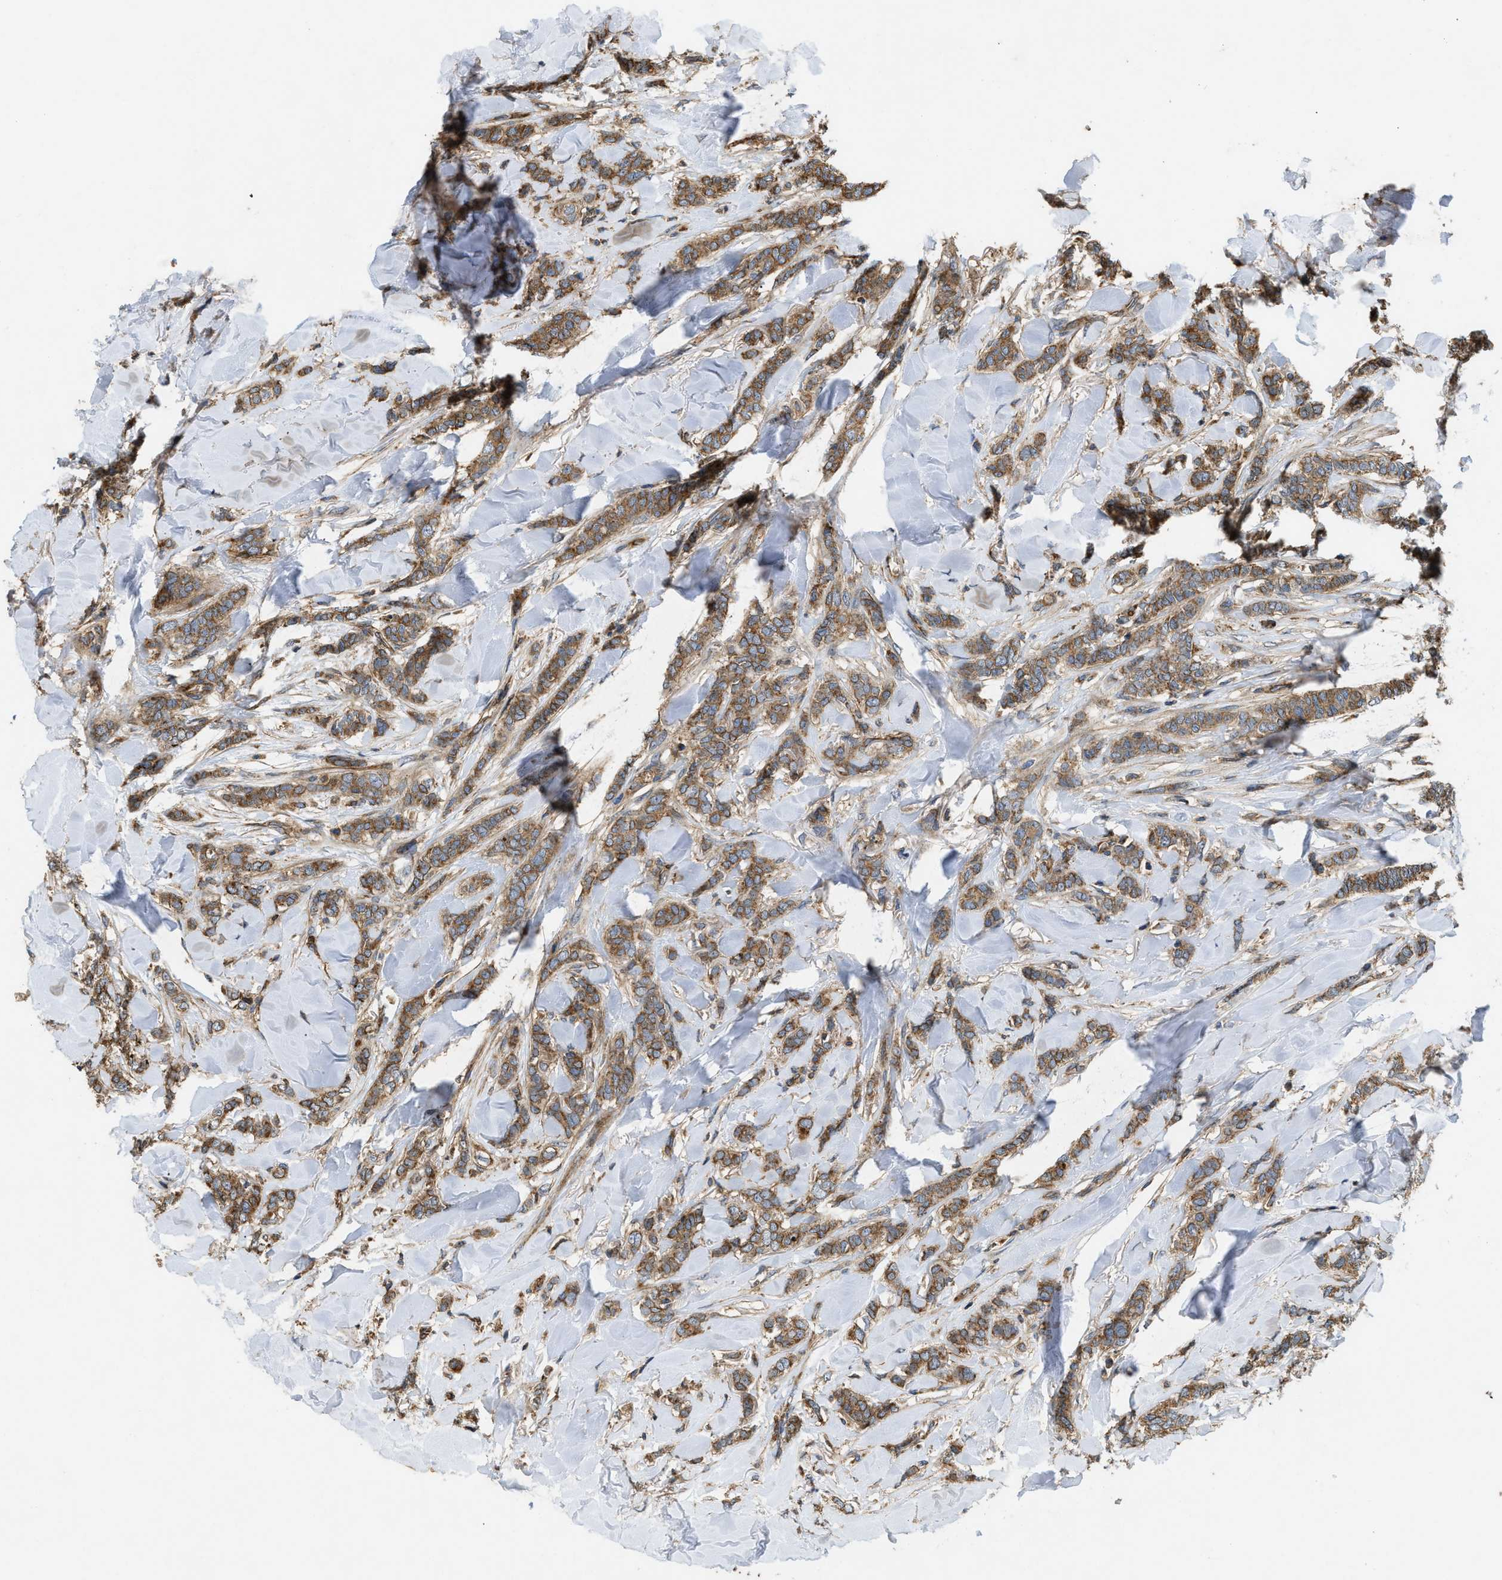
{"staining": {"intensity": "moderate", "quantity": ">75%", "location": "cytoplasmic/membranous"}, "tissue": "breast cancer", "cell_type": "Tumor cells", "image_type": "cancer", "snomed": [{"axis": "morphology", "description": "Lobular carcinoma"}, {"axis": "topography", "description": "Skin"}, {"axis": "topography", "description": "Breast"}], "caption": "A brown stain shows moderate cytoplasmic/membranous staining of a protein in human breast lobular carcinoma tumor cells.", "gene": "GNB4", "patient": {"sex": "female", "age": 46}}